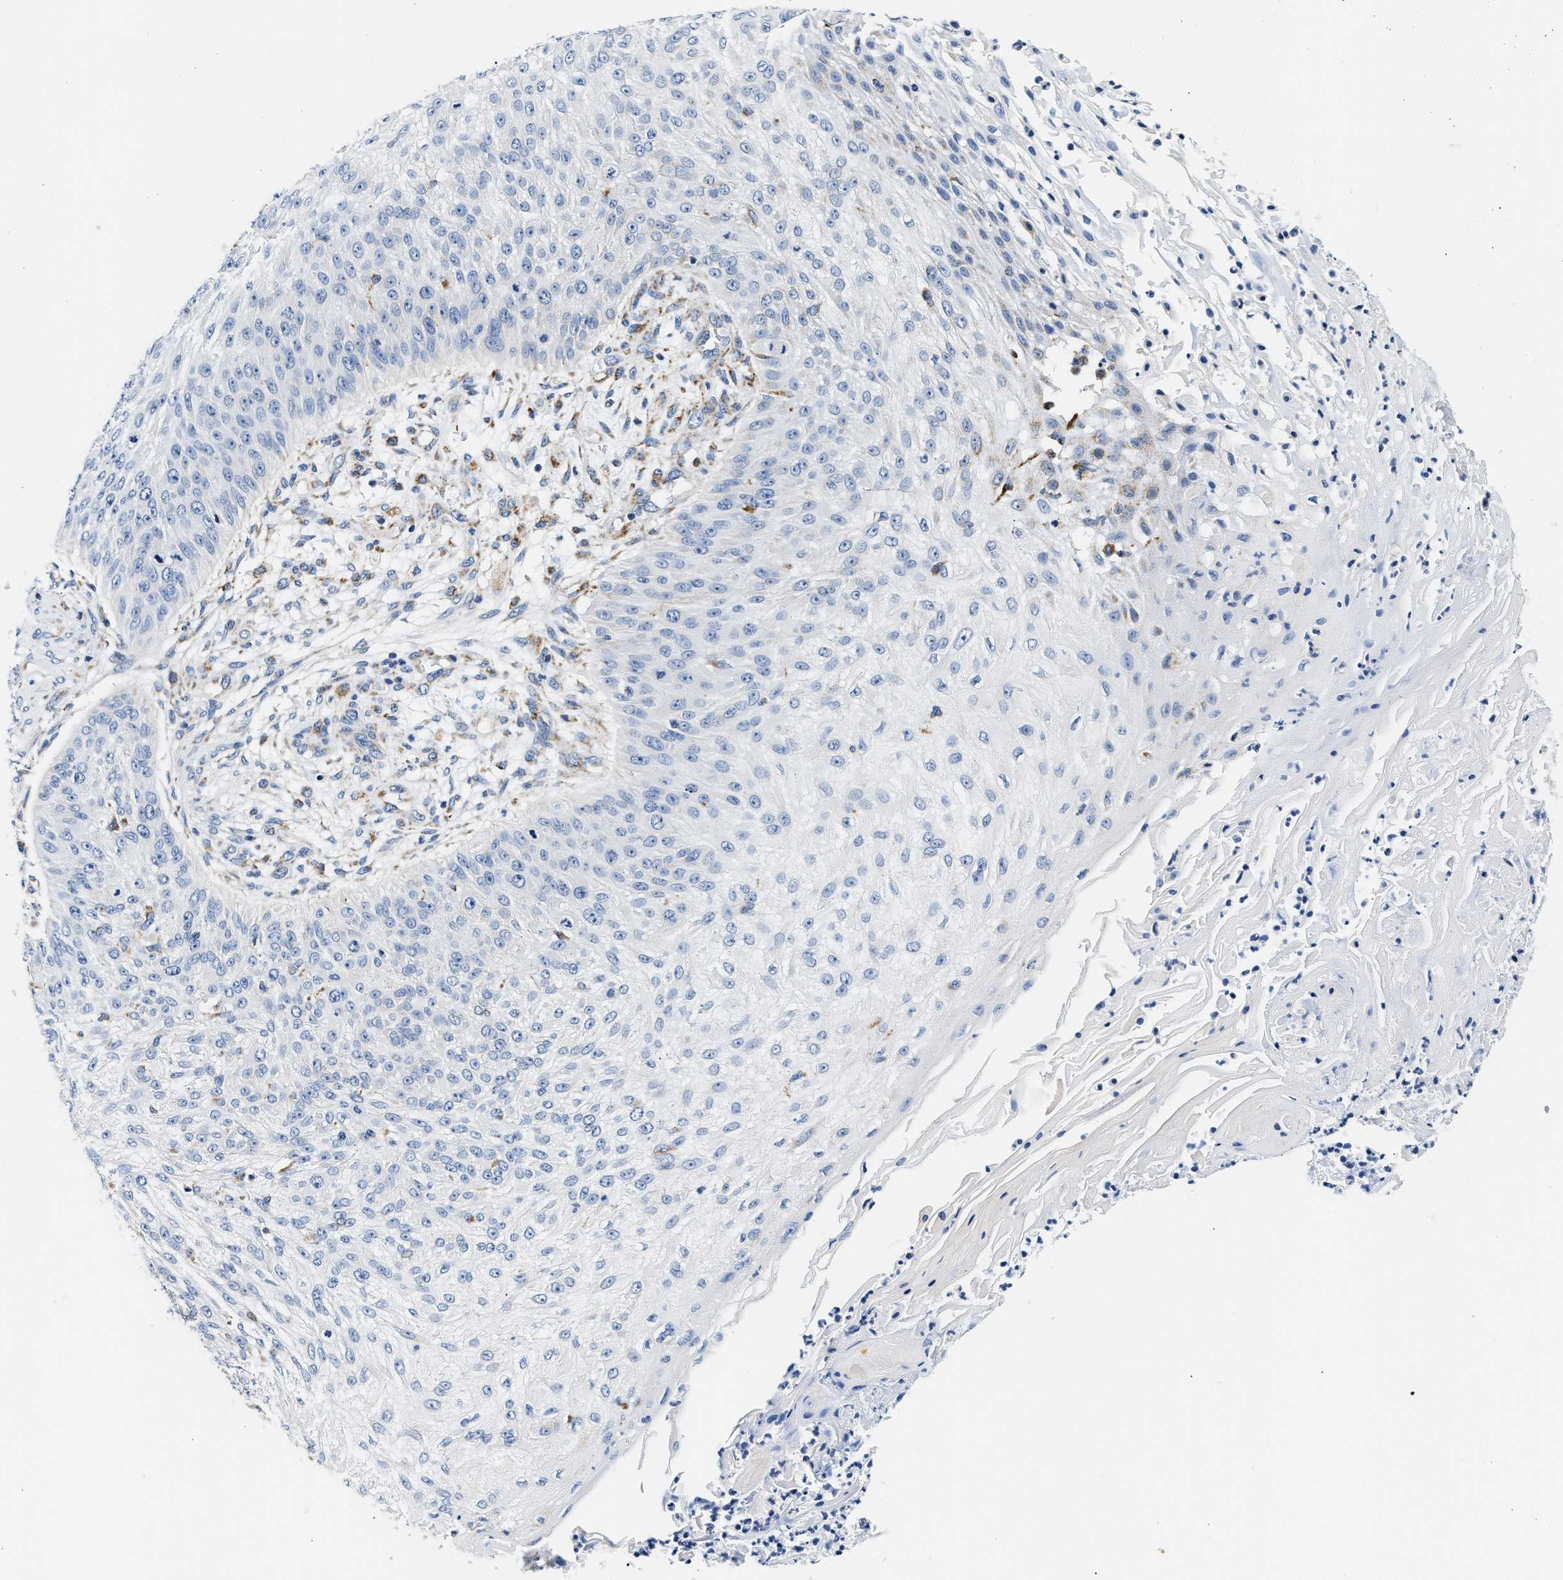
{"staining": {"intensity": "negative", "quantity": "none", "location": "none"}, "tissue": "skin cancer", "cell_type": "Tumor cells", "image_type": "cancer", "snomed": [{"axis": "morphology", "description": "Squamous cell carcinoma, NOS"}, {"axis": "topography", "description": "Skin"}], "caption": "The IHC histopathology image has no significant staining in tumor cells of skin cancer (squamous cell carcinoma) tissue. The staining is performed using DAB brown chromogen with nuclei counter-stained in using hematoxylin.", "gene": "ACADVL", "patient": {"sex": "female", "age": 80}}